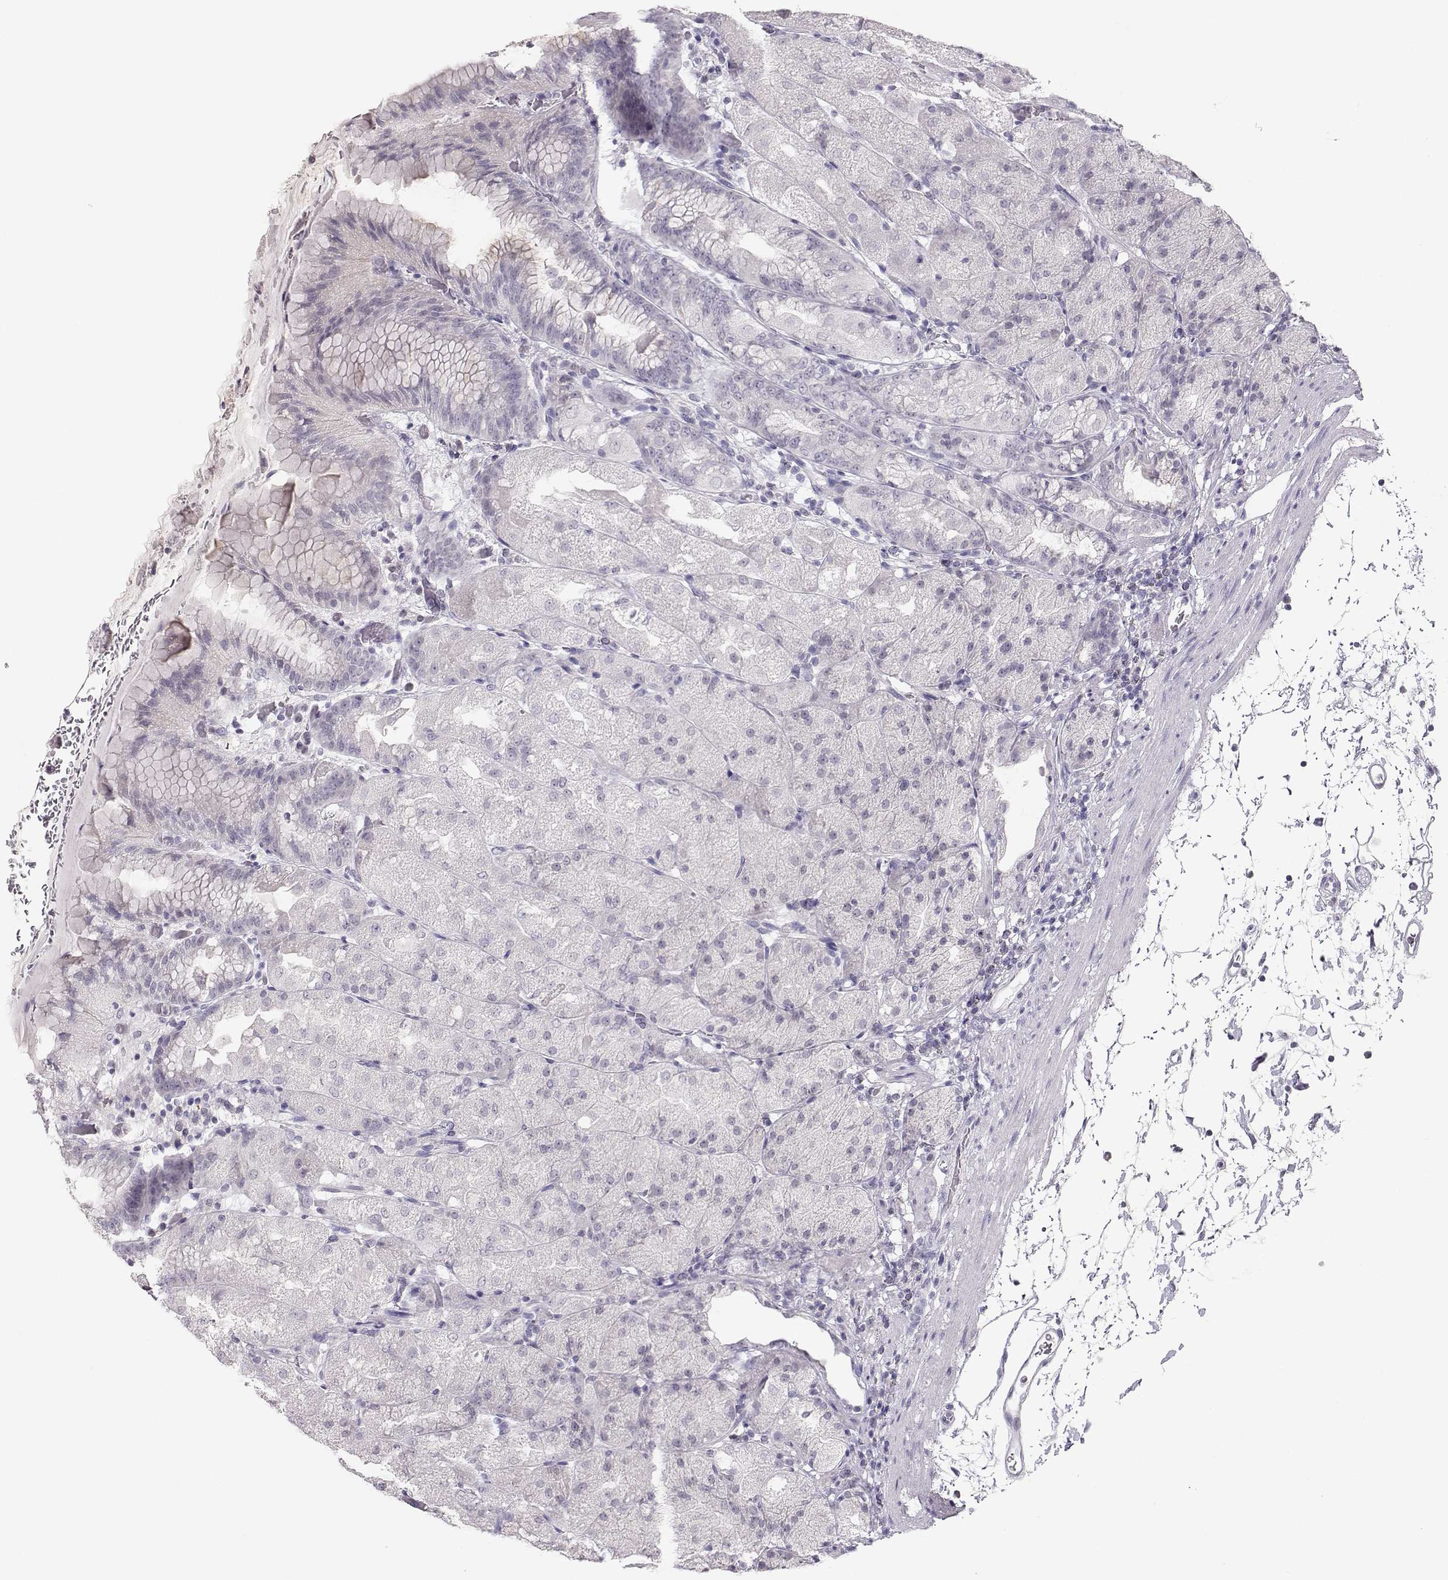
{"staining": {"intensity": "negative", "quantity": "none", "location": "none"}, "tissue": "stomach", "cell_type": "Glandular cells", "image_type": "normal", "snomed": [{"axis": "morphology", "description": "Normal tissue, NOS"}, {"axis": "topography", "description": "Stomach, upper"}, {"axis": "topography", "description": "Stomach"}, {"axis": "topography", "description": "Stomach, lower"}], "caption": "Protein analysis of normal stomach reveals no significant positivity in glandular cells. (DAB (3,3'-diaminobenzidine) immunohistochemistry, high magnification).", "gene": "IMPG1", "patient": {"sex": "male", "age": 62}}